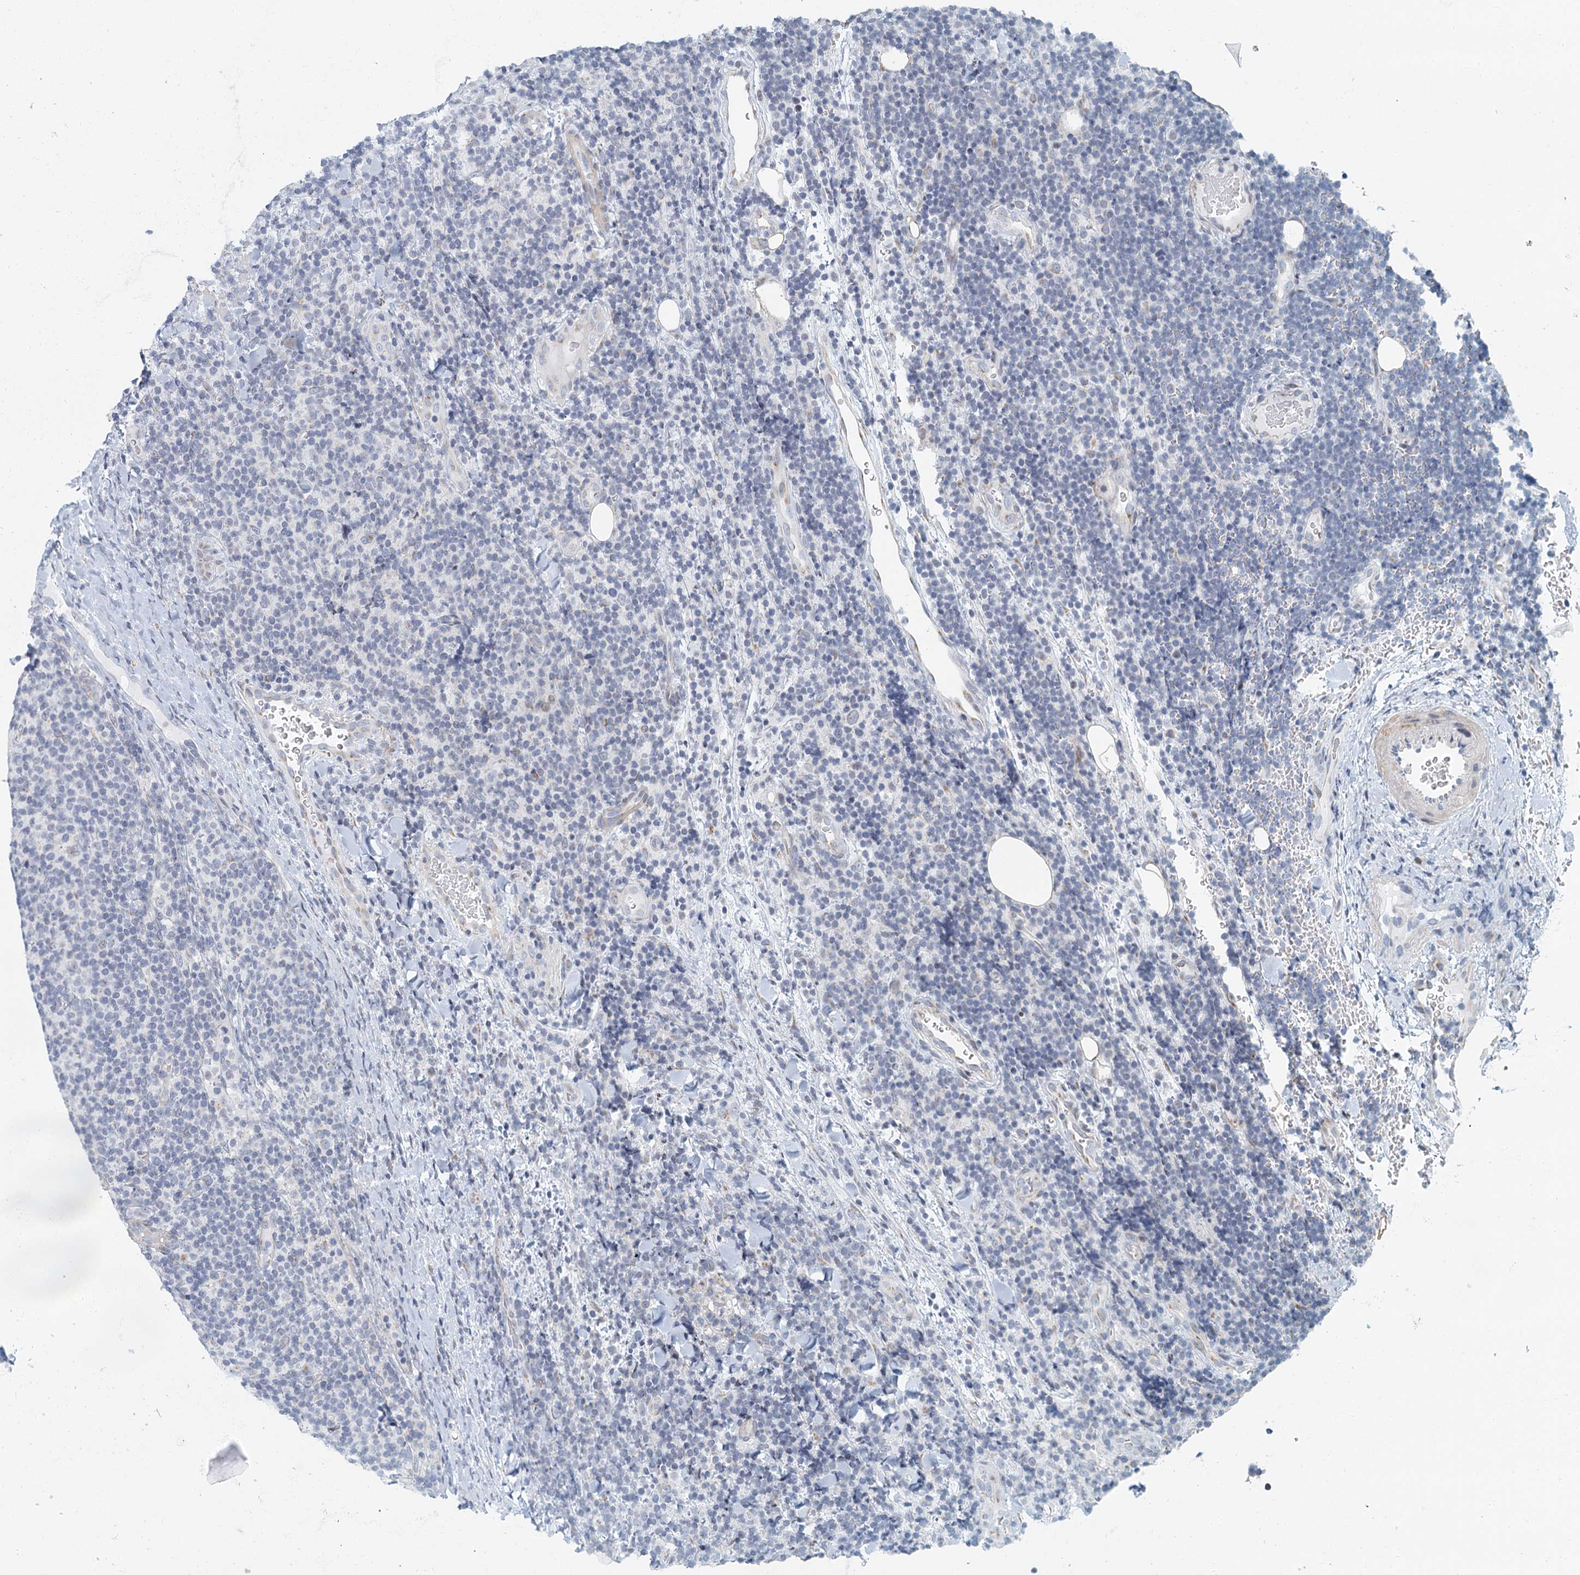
{"staining": {"intensity": "negative", "quantity": "none", "location": "none"}, "tissue": "lymphoma", "cell_type": "Tumor cells", "image_type": "cancer", "snomed": [{"axis": "morphology", "description": "Malignant lymphoma, non-Hodgkin's type, Low grade"}, {"axis": "topography", "description": "Lymph node"}], "caption": "Photomicrograph shows no significant protein positivity in tumor cells of malignant lymphoma, non-Hodgkin's type (low-grade).", "gene": "ZNF527", "patient": {"sex": "male", "age": 66}}